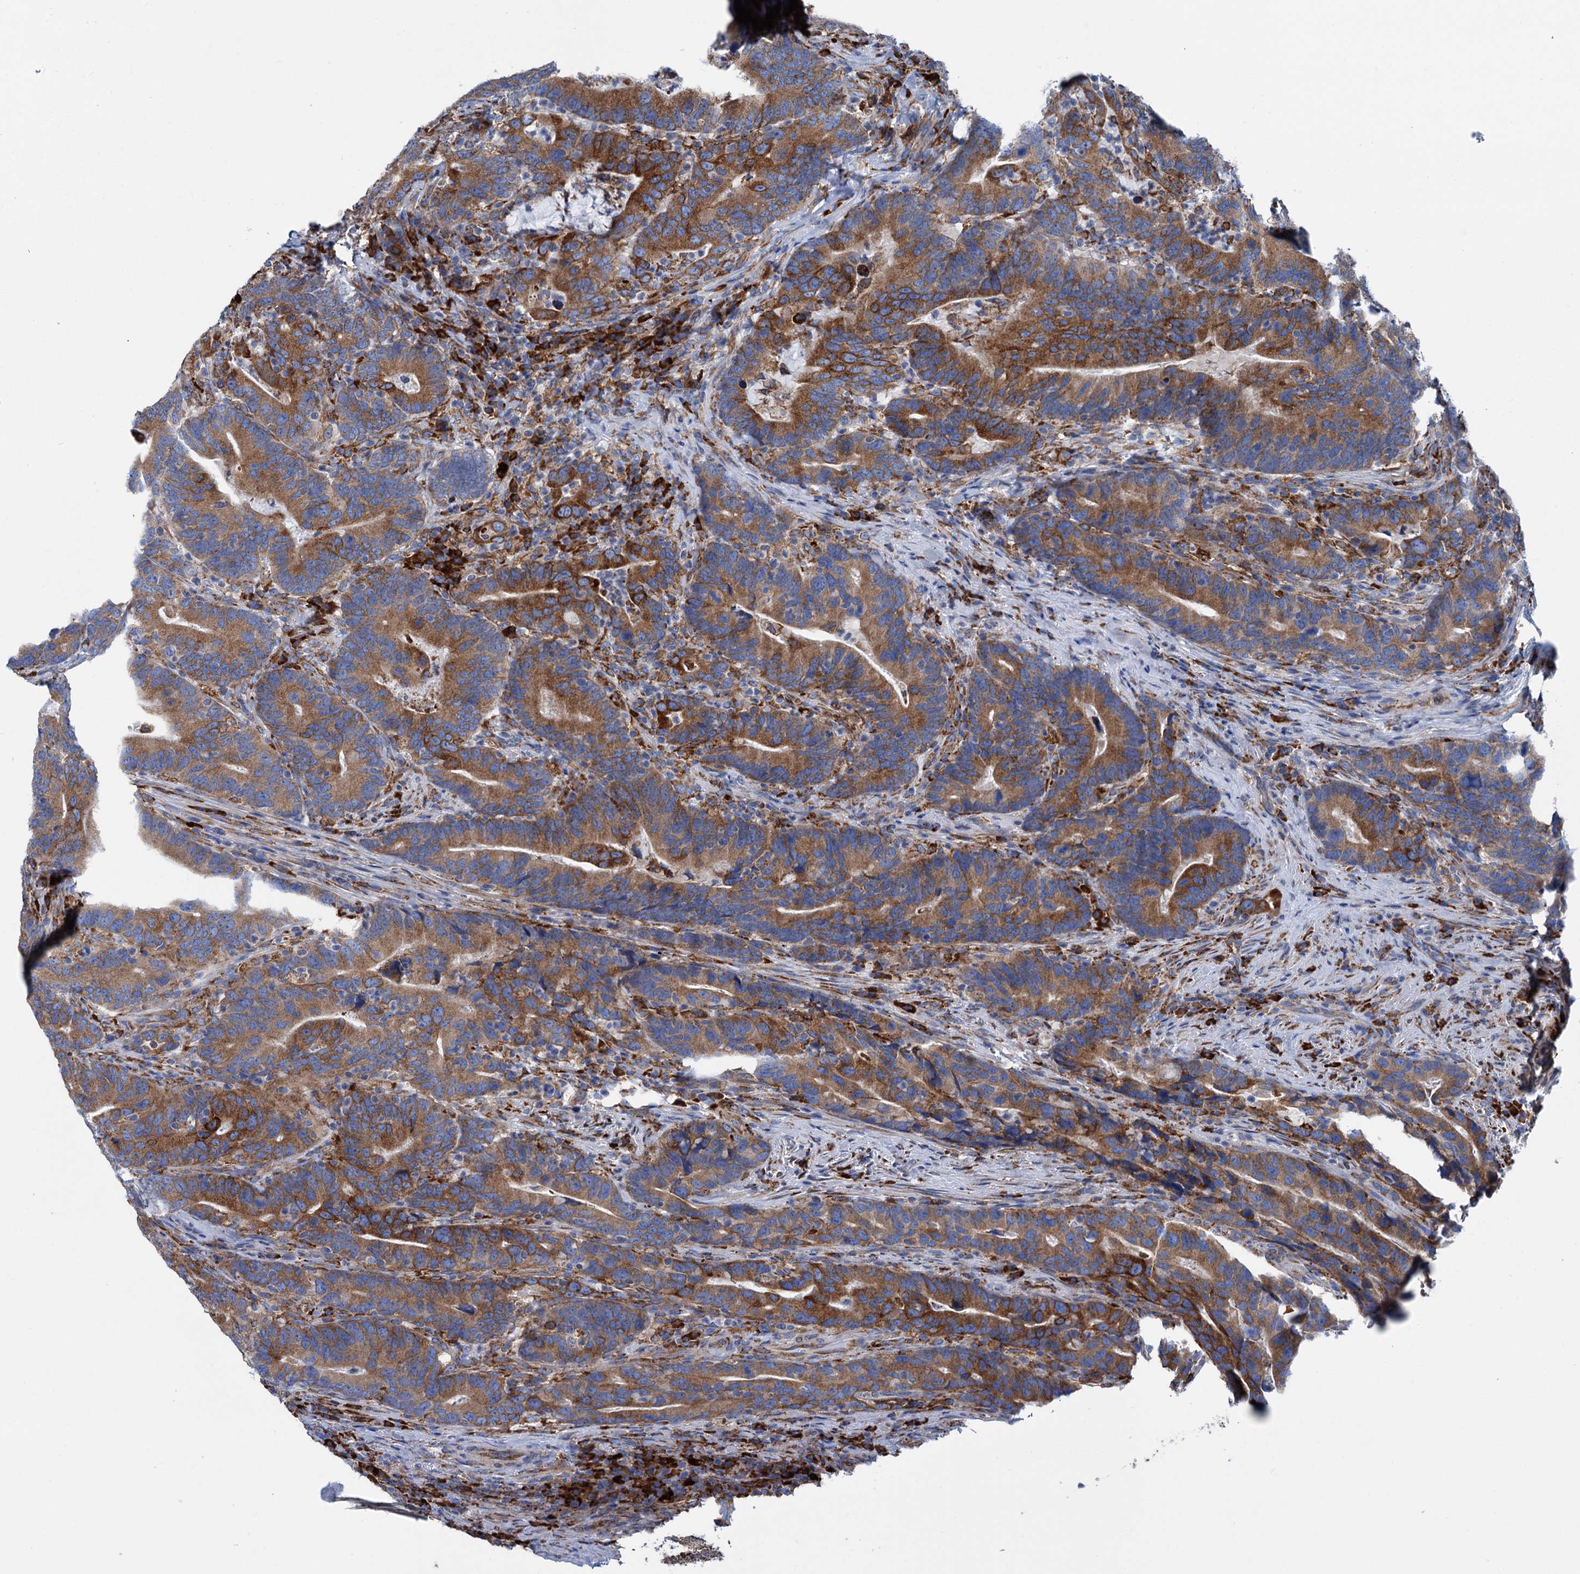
{"staining": {"intensity": "moderate", "quantity": ">75%", "location": "cytoplasmic/membranous"}, "tissue": "colorectal cancer", "cell_type": "Tumor cells", "image_type": "cancer", "snomed": [{"axis": "morphology", "description": "Adenocarcinoma, NOS"}, {"axis": "topography", "description": "Colon"}], "caption": "Immunohistochemical staining of human colorectal cancer (adenocarcinoma) displays moderate cytoplasmic/membranous protein positivity in about >75% of tumor cells. The protein of interest is shown in brown color, while the nuclei are stained blue.", "gene": "SHE", "patient": {"sex": "female", "age": 66}}